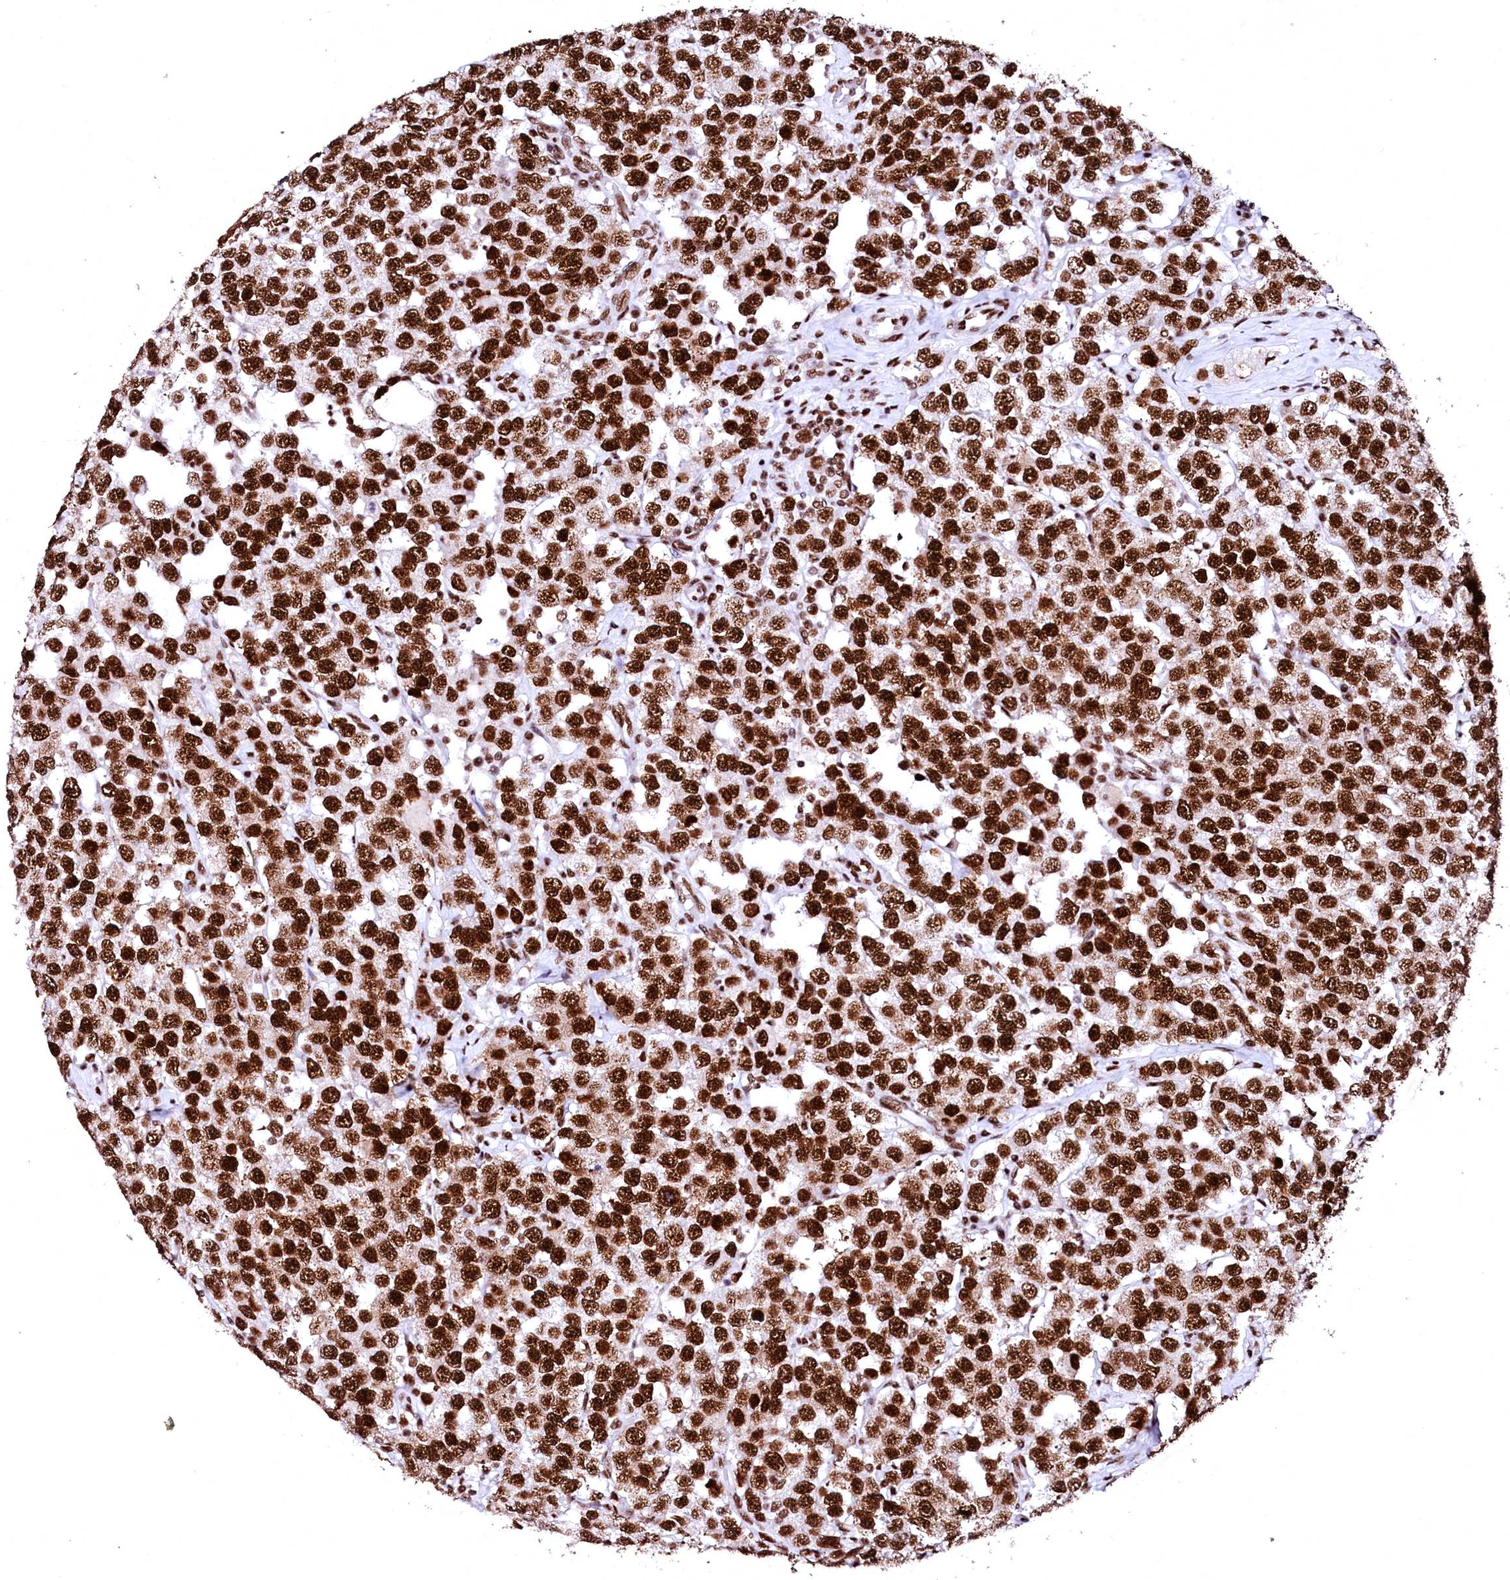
{"staining": {"intensity": "strong", "quantity": ">75%", "location": "nuclear"}, "tissue": "testis cancer", "cell_type": "Tumor cells", "image_type": "cancer", "snomed": [{"axis": "morphology", "description": "Seminoma, NOS"}, {"axis": "topography", "description": "Testis"}], "caption": "Seminoma (testis) stained for a protein exhibits strong nuclear positivity in tumor cells. (IHC, brightfield microscopy, high magnification).", "gene": "CPSF6", "patient": {"sex": "male", "age": 28}}